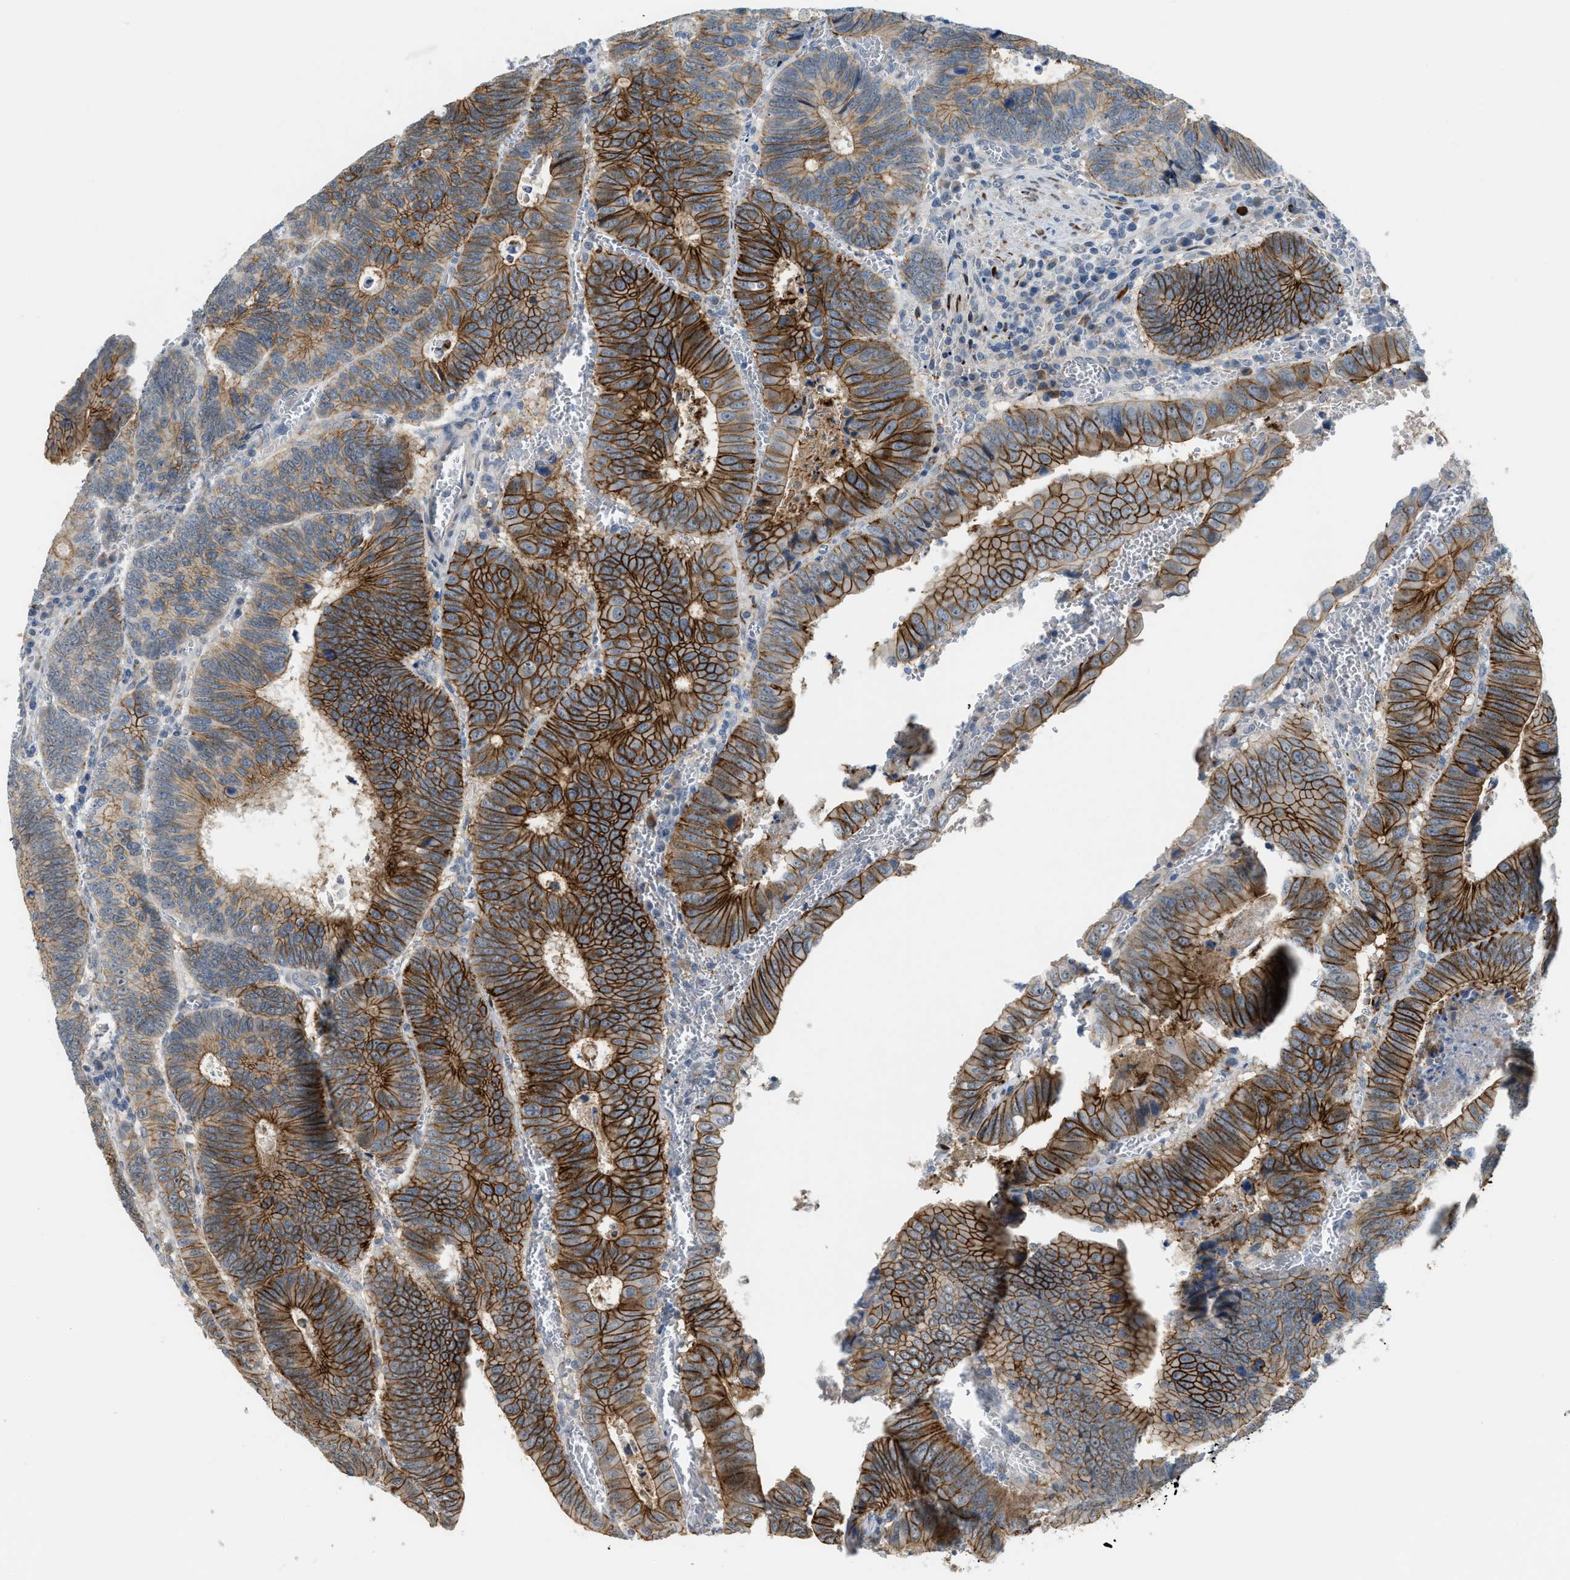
{"staining": {"intensity": "strong", "quantity": "25%-75%", "location": "cytoplasmic/membranous"}, "tissue": "colorectal cancer", "cell_type": "Tumor cells", "image_type": "cancer", "snomed": [{"axis": "morphology", "description": "Inflammation, NOS"}, {"axis": "morphology", "description": "Adenocarcinoma, NOS"}, {"axis": "topography", "description": "Colon"}], "caption": "This histopathology image shows IHC staining of human adenocarcinoma (colorectal), with high strong cytoplasmic/membranous positivity in about 25%-75% of tumor cells.", "gene": "TMEM154", "patient": {"sex": "male", "age": 72}}